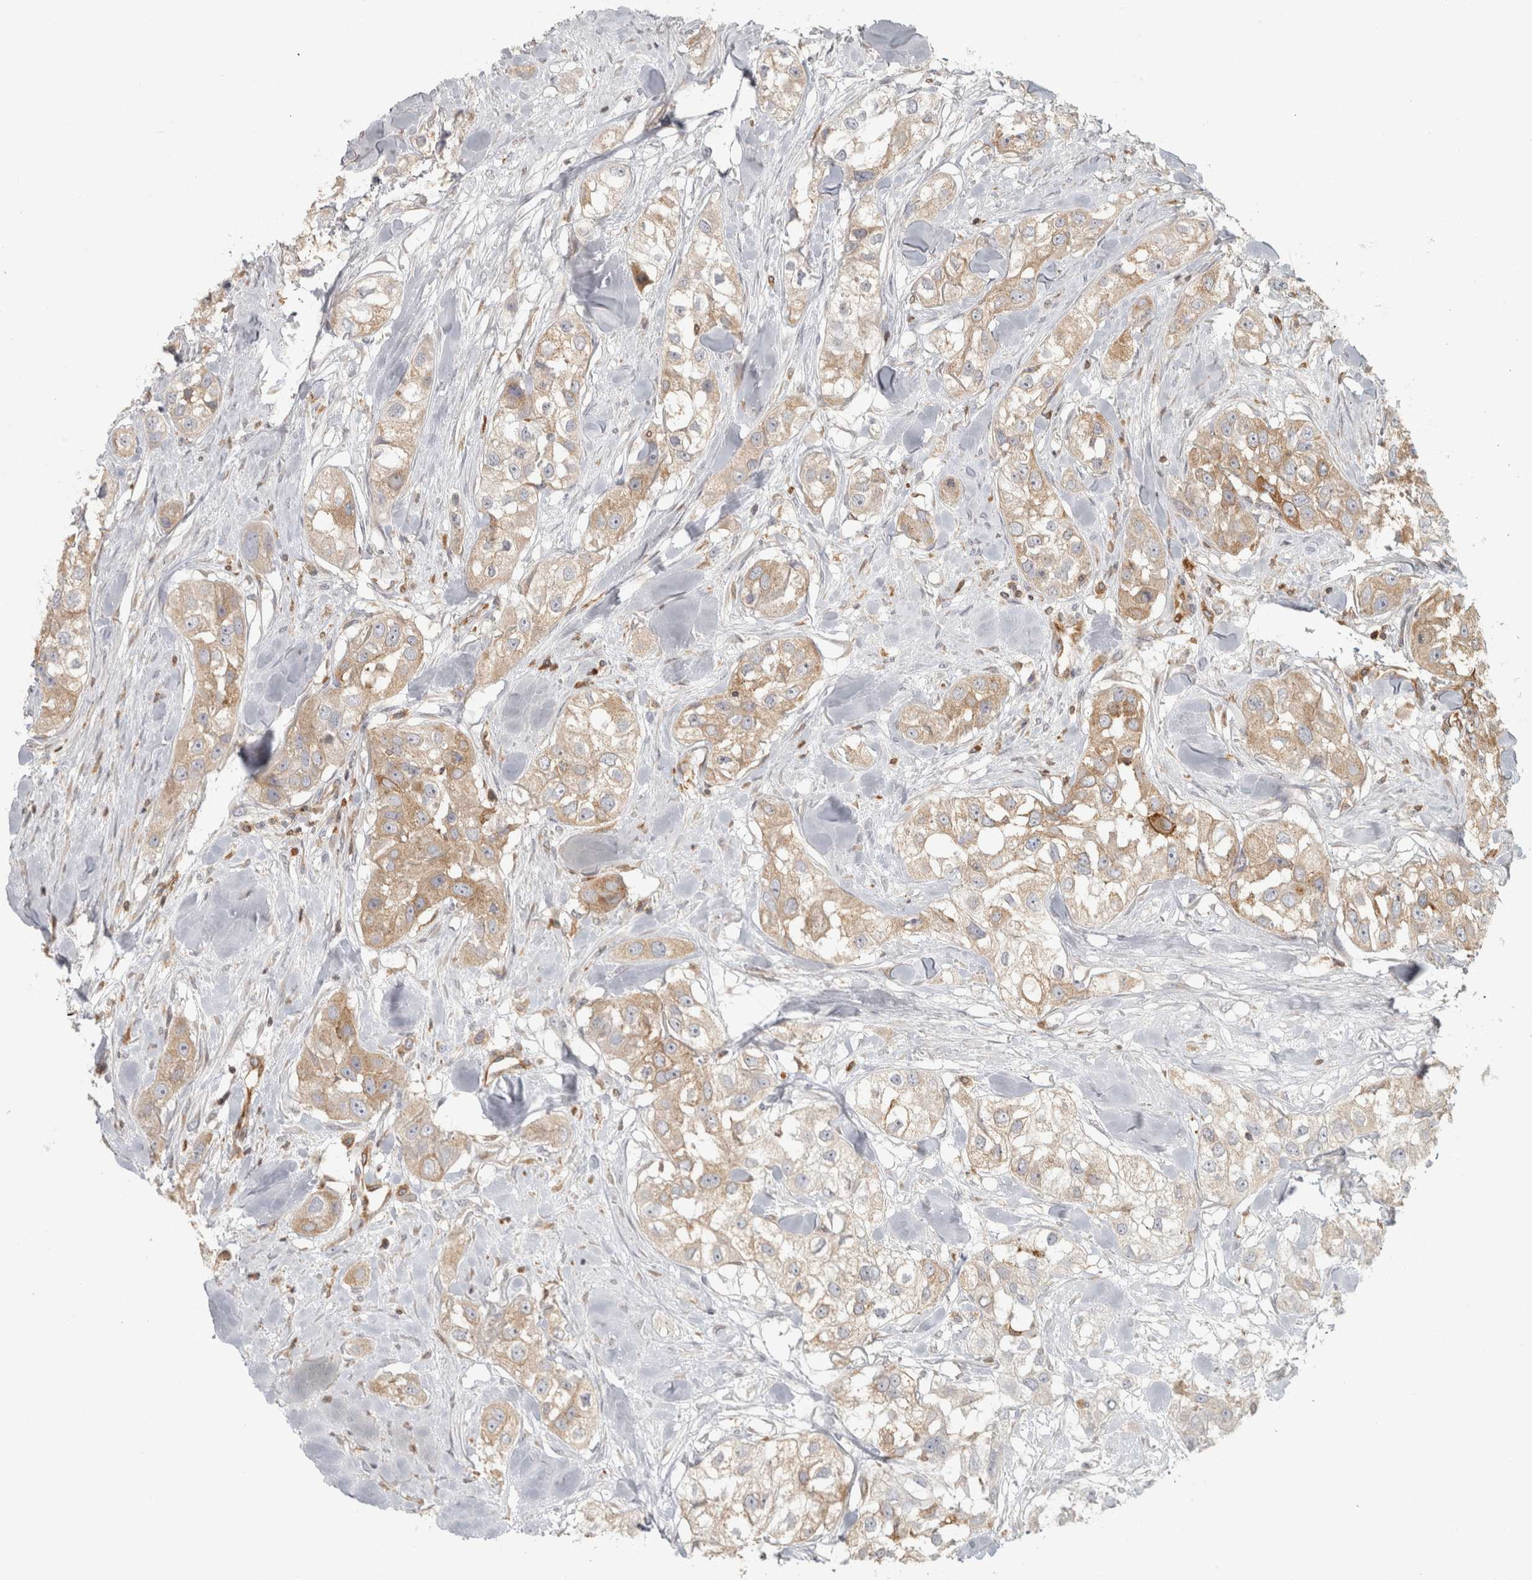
{"staining": {"intensity": "weak", "quantity": ">75%", "location": "cytoplasmic/membranous"}, "tissue": "head and neck cancer", "cell_type": "Tumor cells", "image_type": "cancer", "snomed": [{"axis": "morphology", "description": "Normal tissue, NOS"}, {"axis": "morphology", "description": "Squamous cell carcinoma, NOS"}, {"axis": "topography", "description": "Skeletal muscle"}, {"axis": "topography", "description": "Head-Neck"}], "caption": "High-magnification brightfield microscopy of head and neck cancer (squamous cell carcinoma) stained with DAB (3,3'-diaminobenzidine) (brown) and counterstained with hematoxylin (blue). tumor cells exhibit weak cytoplasmic/membranous staining is appreciated in about>75% of cells.", "gene": "HLA-E", "patient": {"sex": "male", "age": 51}}